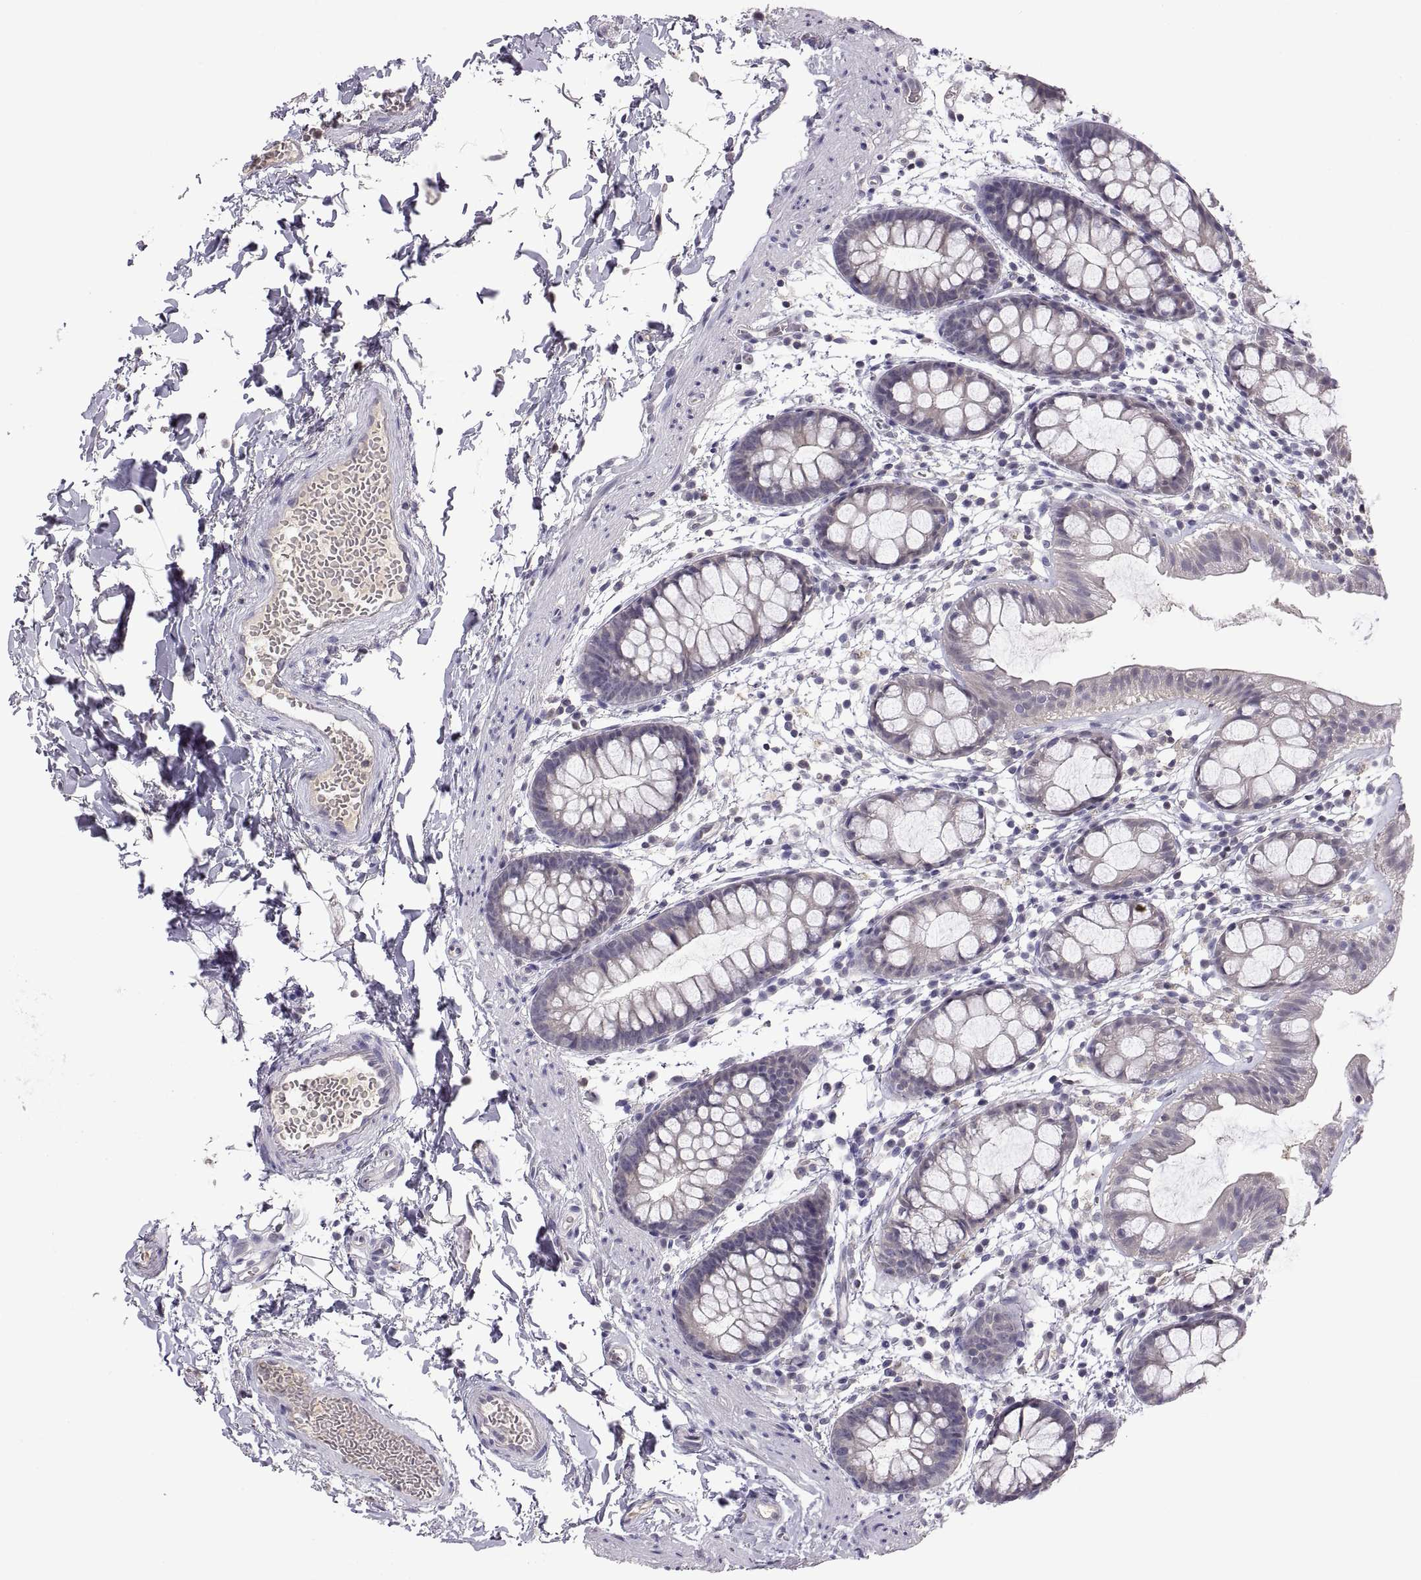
{"staining": {"intensity": "negative", "quantity": "none", "location": "none"}, "tissue": "rectum", "cell_type": "Glandular cells", "image_type": "normal", "snomed": [{"axis": "morphology", "description": "Normal tissue, NOS"}, {"axis": "topography", "description": "Rectum"}], "caption": "Histopathology image shows no protein staining in glandular cells of benign rectum. (DAB (3,3'-diaminobenzidine) immunohistochemistry (IHC) with hematoxylin counter stain).", "gene": "FGF9", "patient": {"sex": "male", "age": 57}}